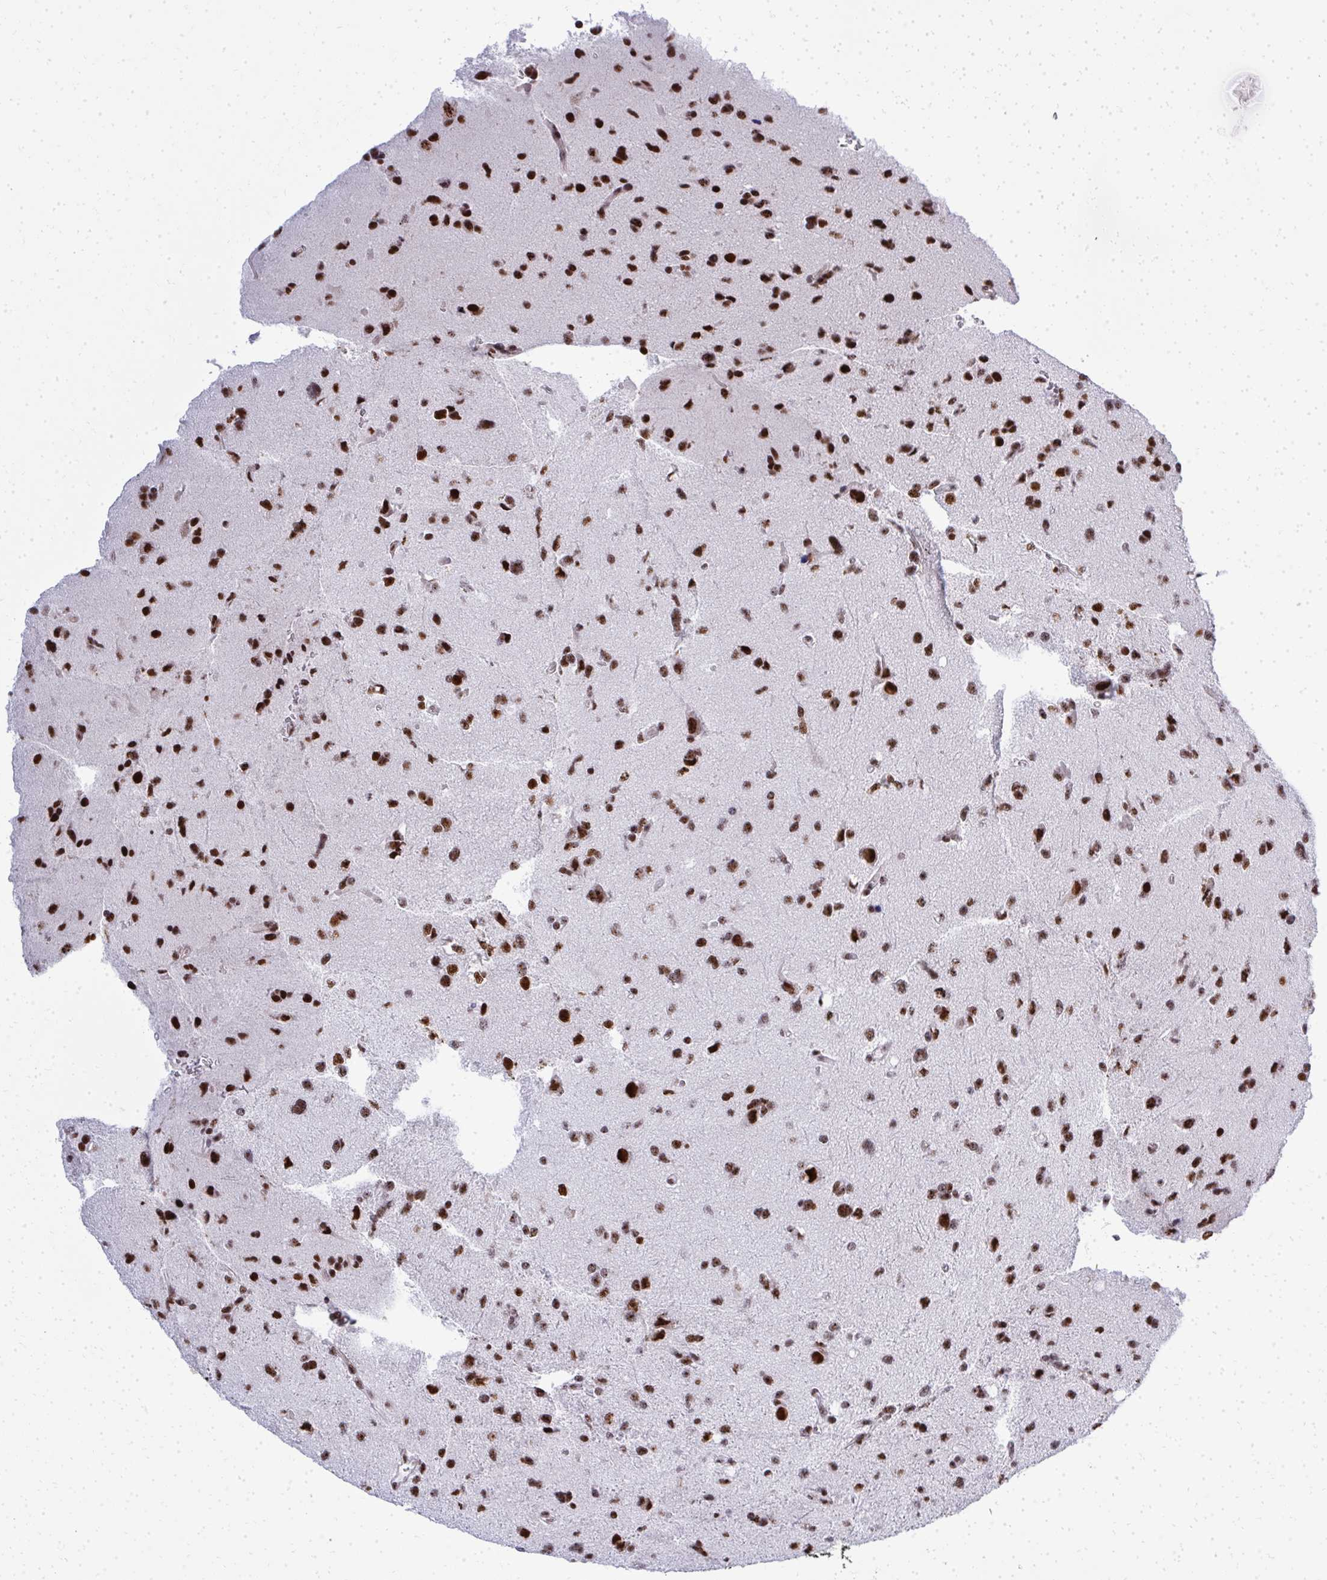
{"staining": {"intensity": "strong", "quantity": ">75%", "location": "nuclear"}, "tissue": "glioma", "cell_type": "Tumor cells", "image_type": "cancer", "snomed": [{"axis": "morphology", "description": "Glioma, malignant, Low grade"}, {"axis": "topography", "description": "Brain"}], "caption": "Malignant glioma (low-grade) stained for a protein reveals strong nuclear positivity in tumor cells.", "gene": "SIRT7", "patient": {"sex": "female", "age": 55}}